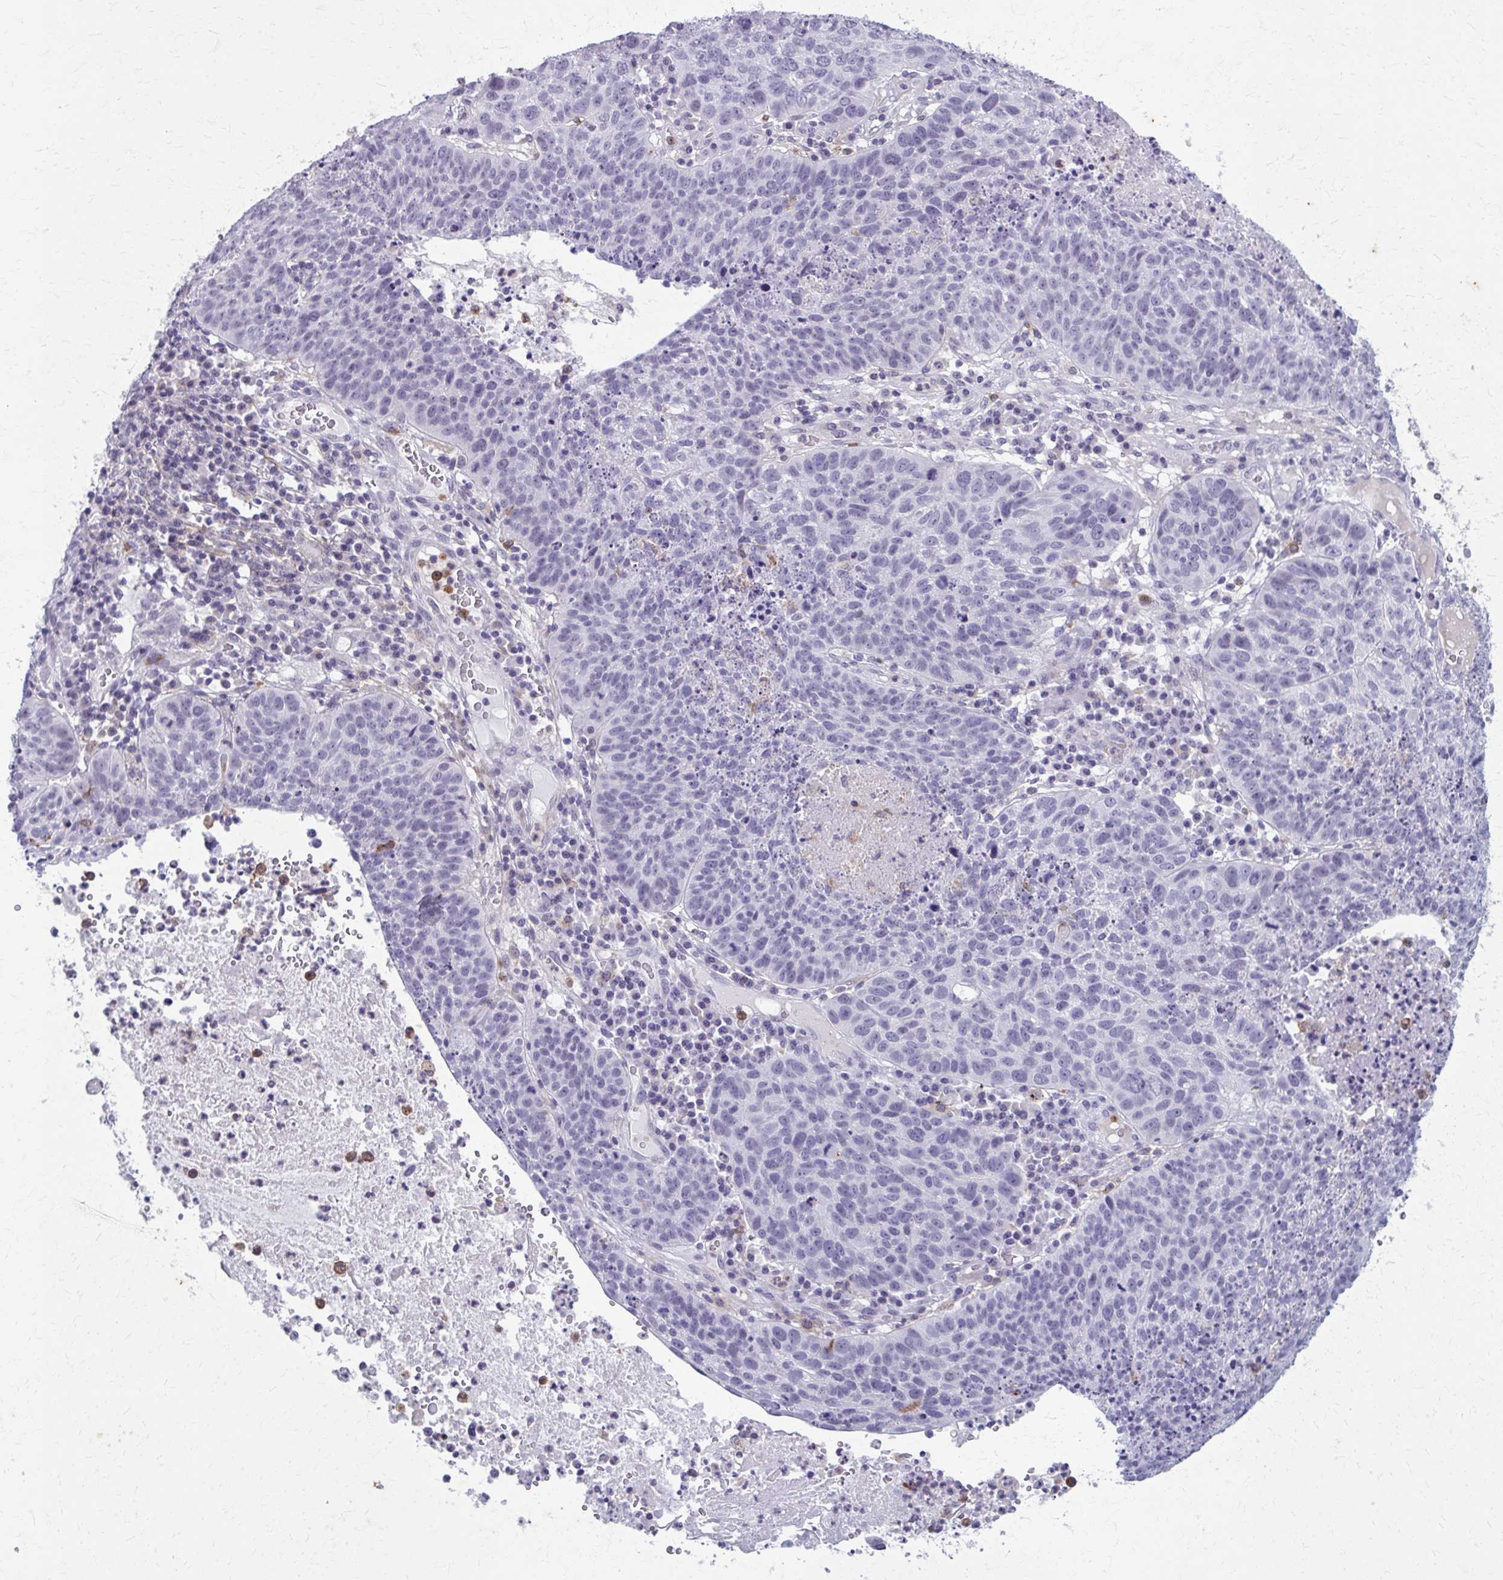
{"staining": {"intensity": "negative", "quantity": "none", "location": "none"}, "tissue": "lung cancer", "cell_type": "Tumor cells", "image_type": "cancer", "snomed": [{"axis": "morphology", "description": "Squamous cell carcinoma, NOS"}, {"axis": "topography", "description": "Lung"}], "caption": "There is no significant positivity in tumor cells of squamous cell carcinoma (lung).", "gene": "CARD9", "patient": {"sex": "male", "age": 63}}